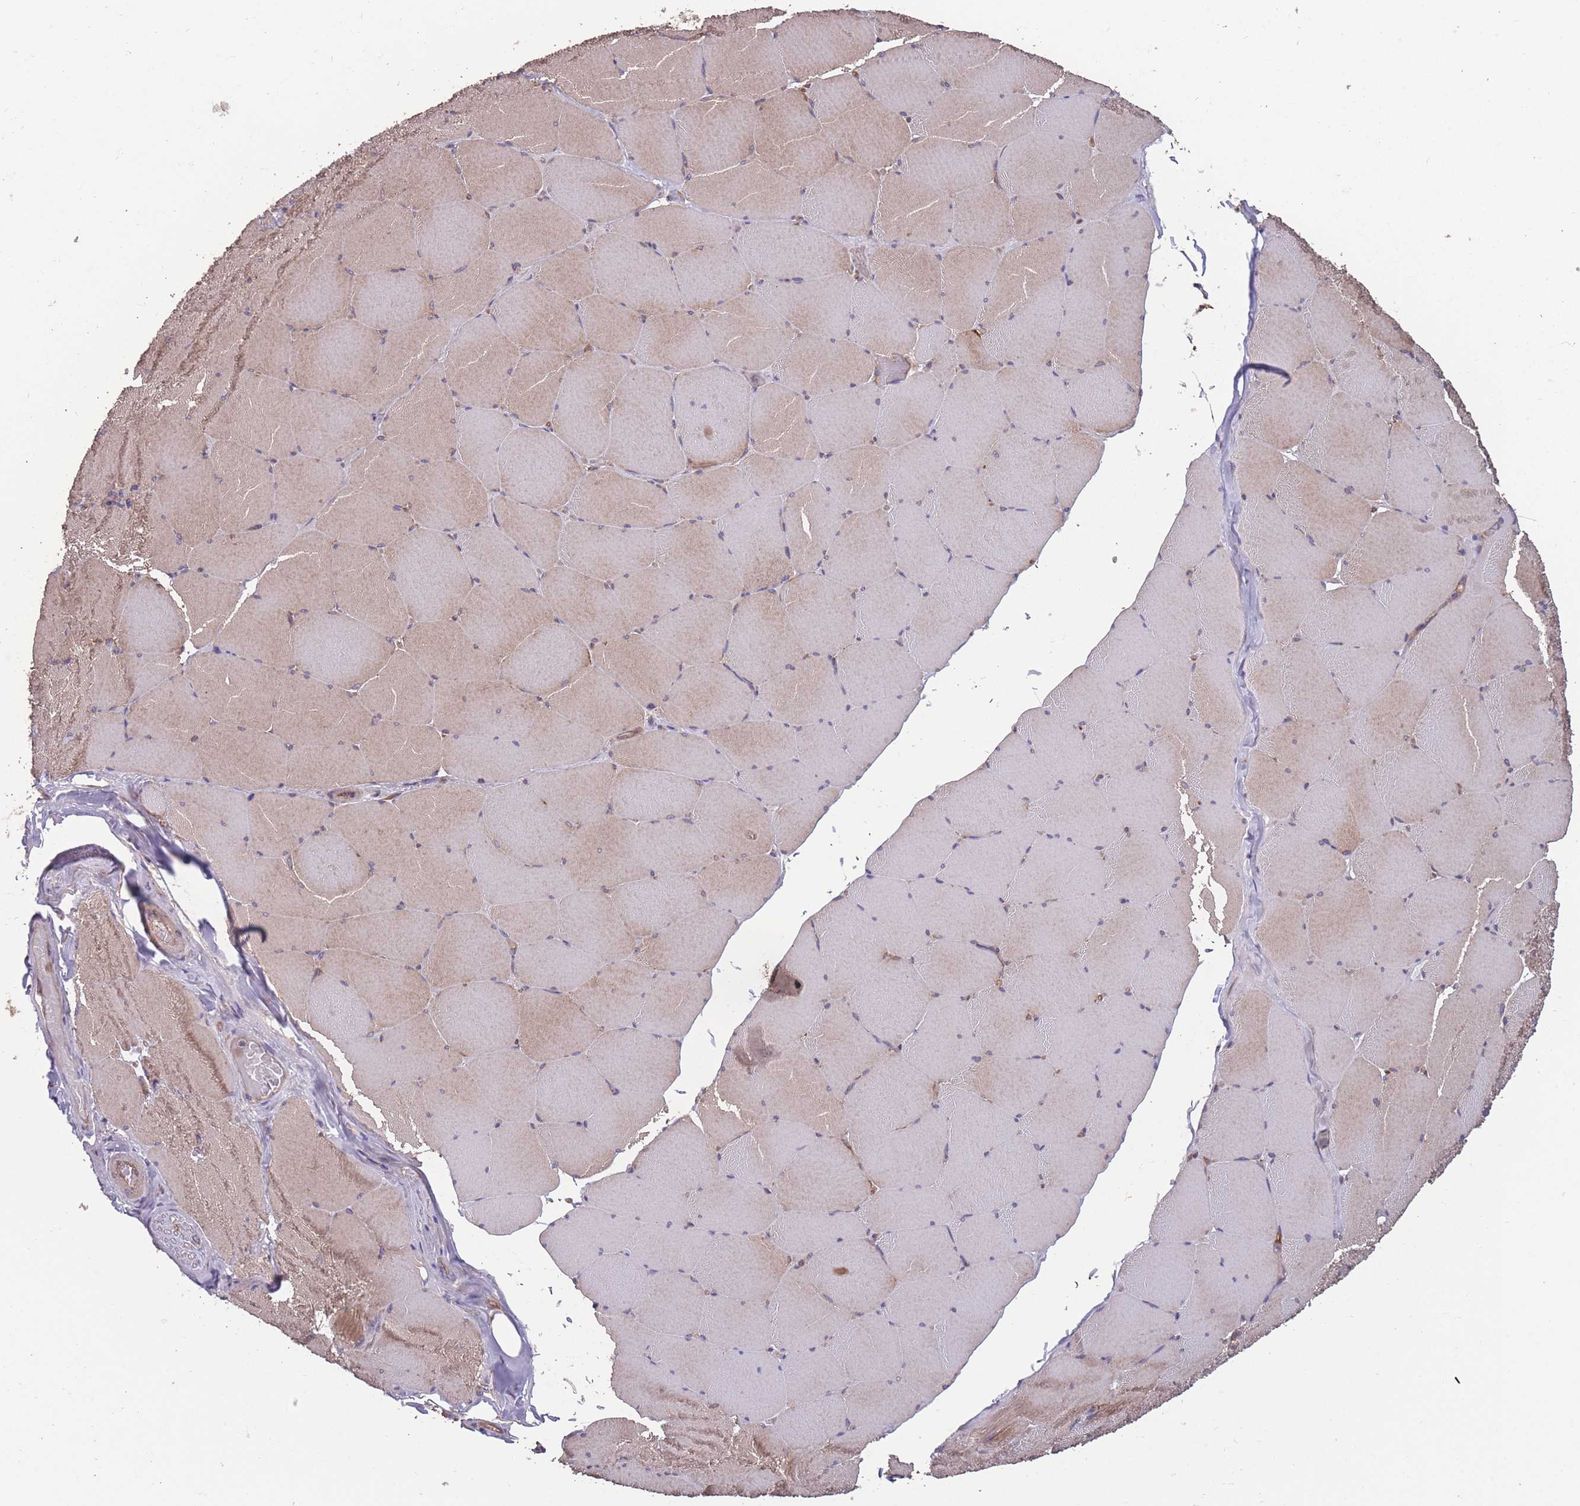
{"staining": {"intensity": "moderate", "quantity": "25%-75%", "location": "cytoplasmic/membranous"}, "tissue": "skeletal muscle", "cell_type": "Myocytes", "image_type": "normal", "snomed": [{"axis": "morphology", "description": "Normal tissue, NOS"}, {"axis": "topography", "description": "Skeletal muscle"}, {"axis": "topography", "description": "Head-Neck"}], "caption": "A medium amount of moderate cytoplasmic/membranous staining is appreciated in approximately 25%-75% of myocytes in benign skeletal muscle.", "gene": "ZPR1", "patient": {"sex": "male", "age": 66}}